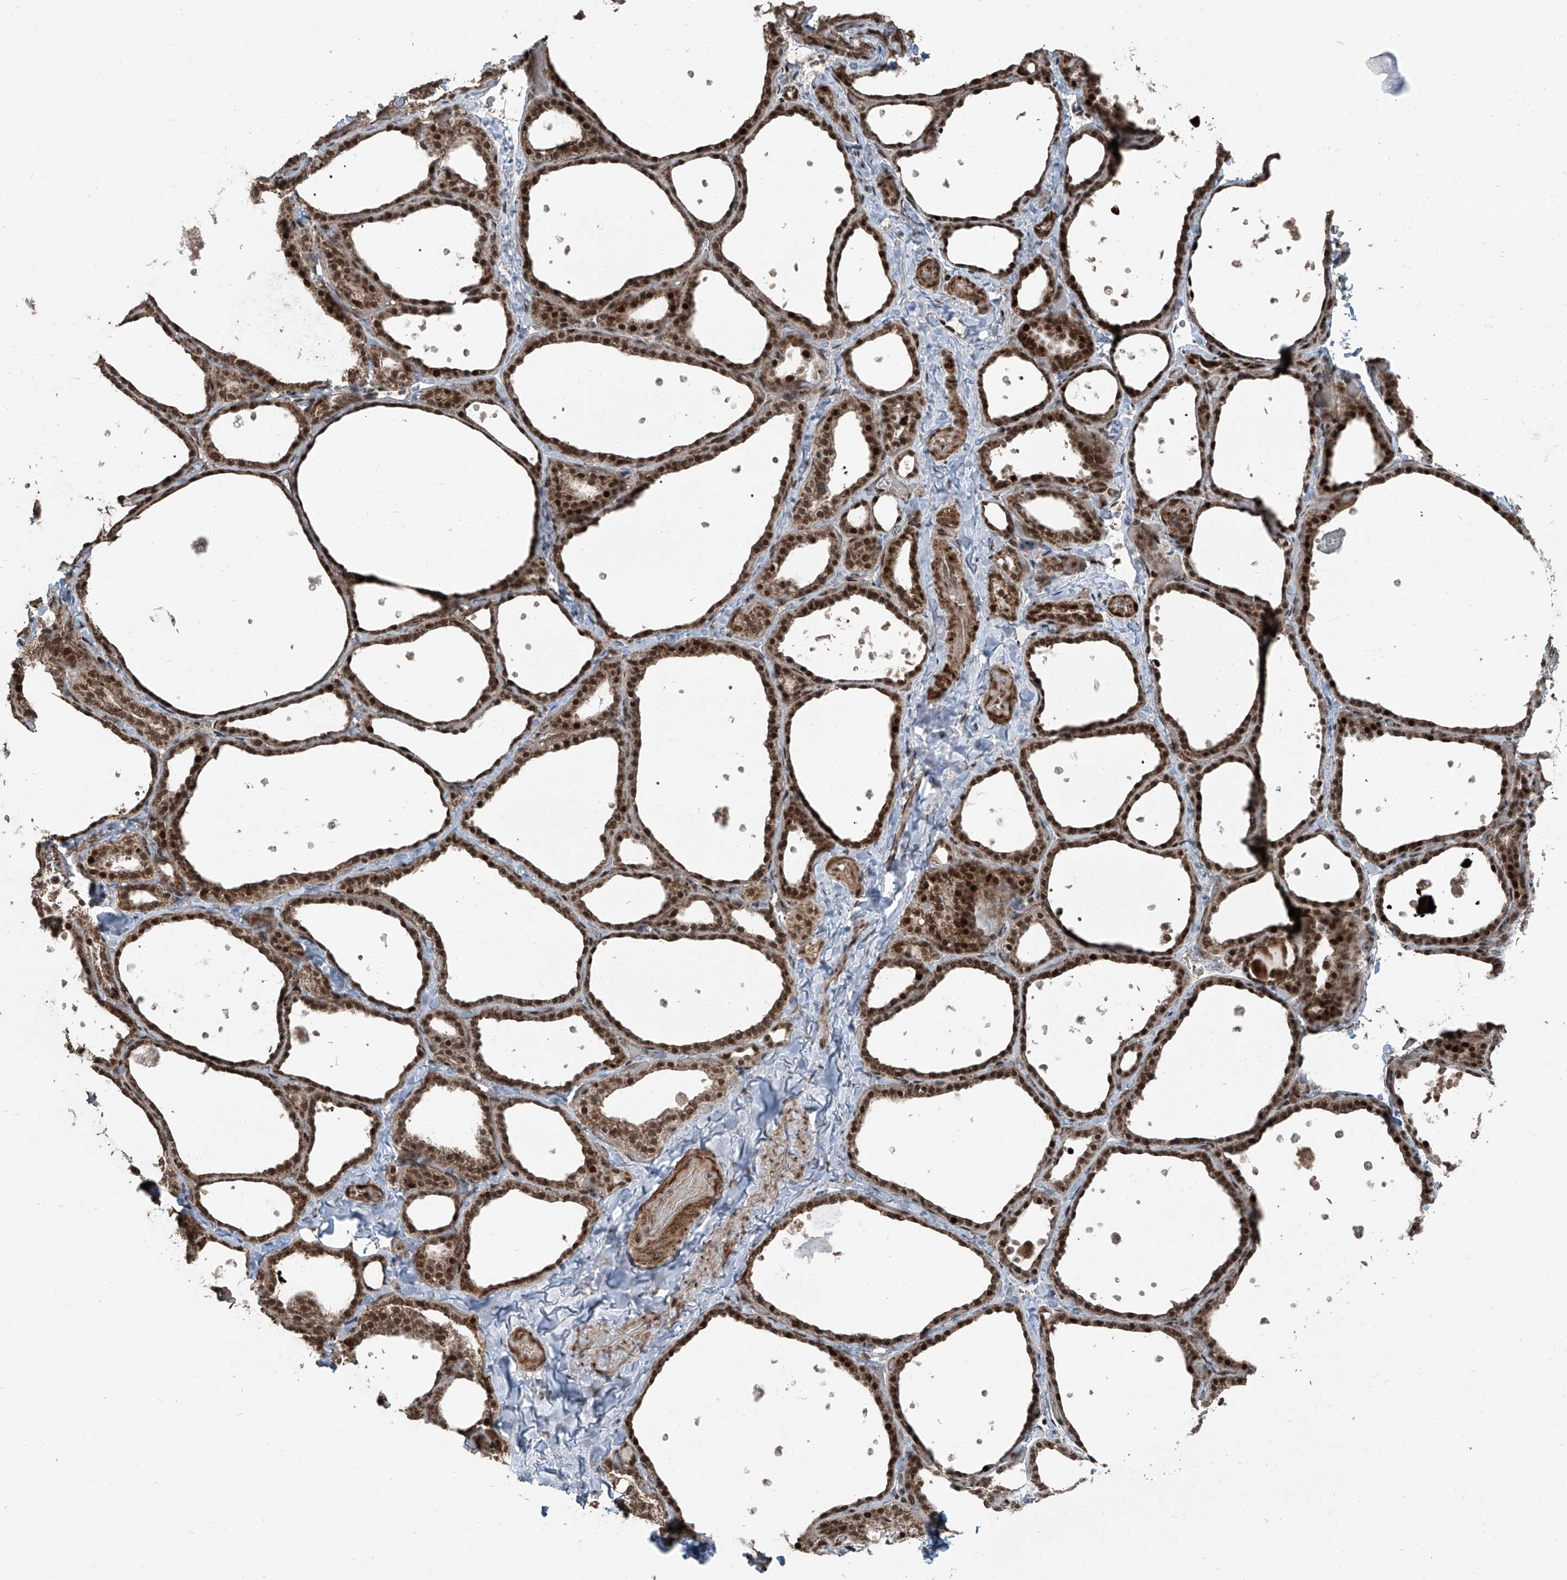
{"staining": {"intensity": "strong", "quantity": ">75%", "location": "cytoplasmic/membranous,nuclear"}, "tissue": "thyroid gland", "cell_type": "Glandular cells", "image_type": "normal", "snomed": [{"axis": "morphology", "description": "Normal tissue, NOS"}, {"axis": "topography", "description": "Thyroid gland"}], "caption": "IHC of unremarkable thyroid gland demonstrates high levels of strong cytoplasmic/membranous,nuclear positivity in approximately >75% of glandular cells.", "gene": "ZNF570", "patient": {"sex": "female", "age": 44}}